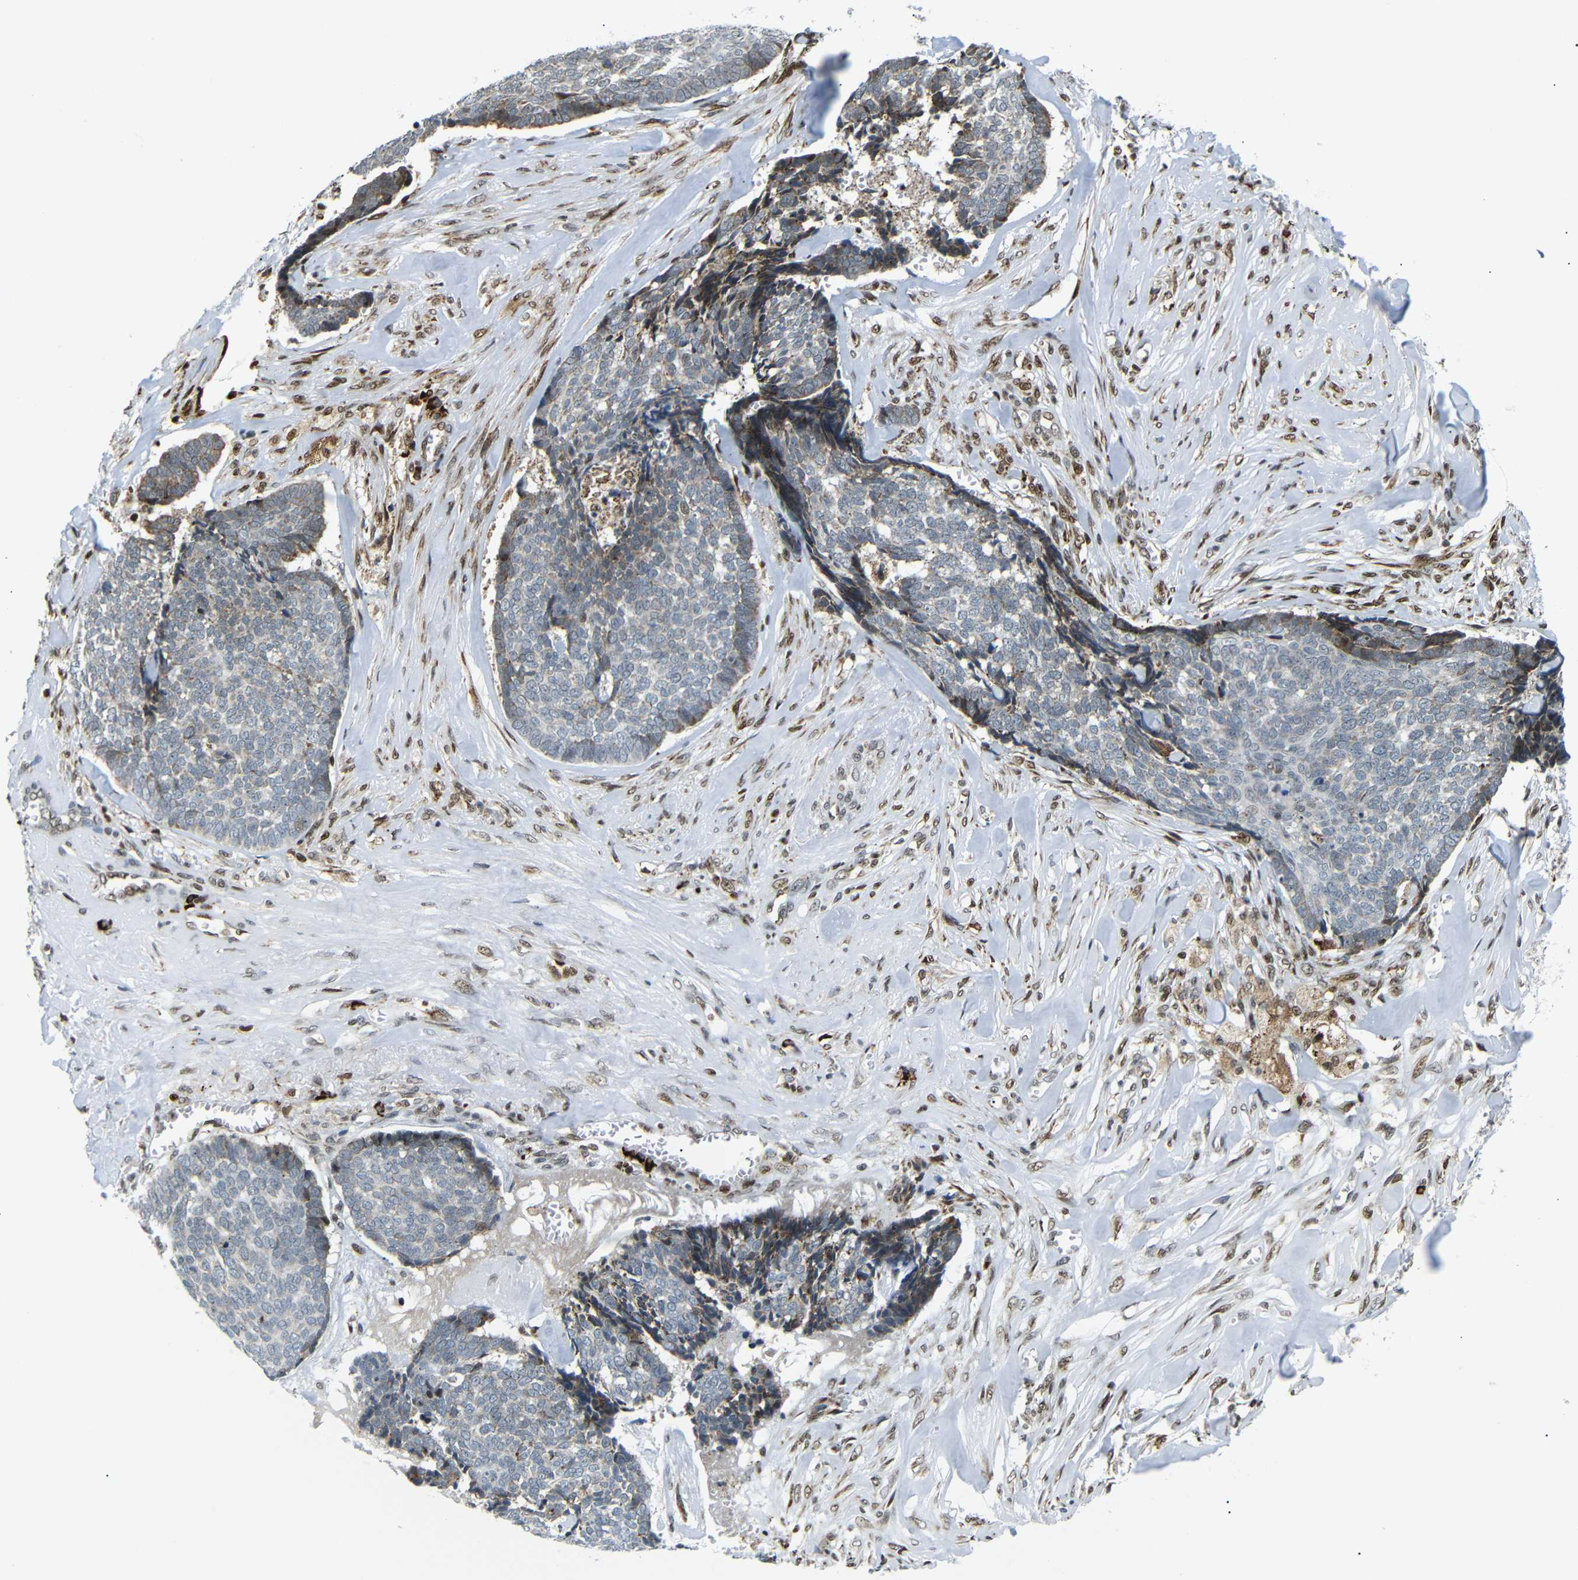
{"staining": {"intensity": "moderate", "quantity": "<25%", "location": "cytoplasmic/membranous"}, "tissue": "skin cancer", "cell_type": "Tumor cells", "image_type": "cancer", "snomed": [{"axis": "morphology", "description": "Basal cell carcinoma"}, {"axis": "topography", "description": "Skin"}], "caption": "The photomicrograph displays a brown stain indicating the presence of a protein in the cytoplasmic/membranous of tumor cells in basal cell carcinoma (skin).", "gene": "SPCS2", "patient": {"sex": "male", "age": 84}}